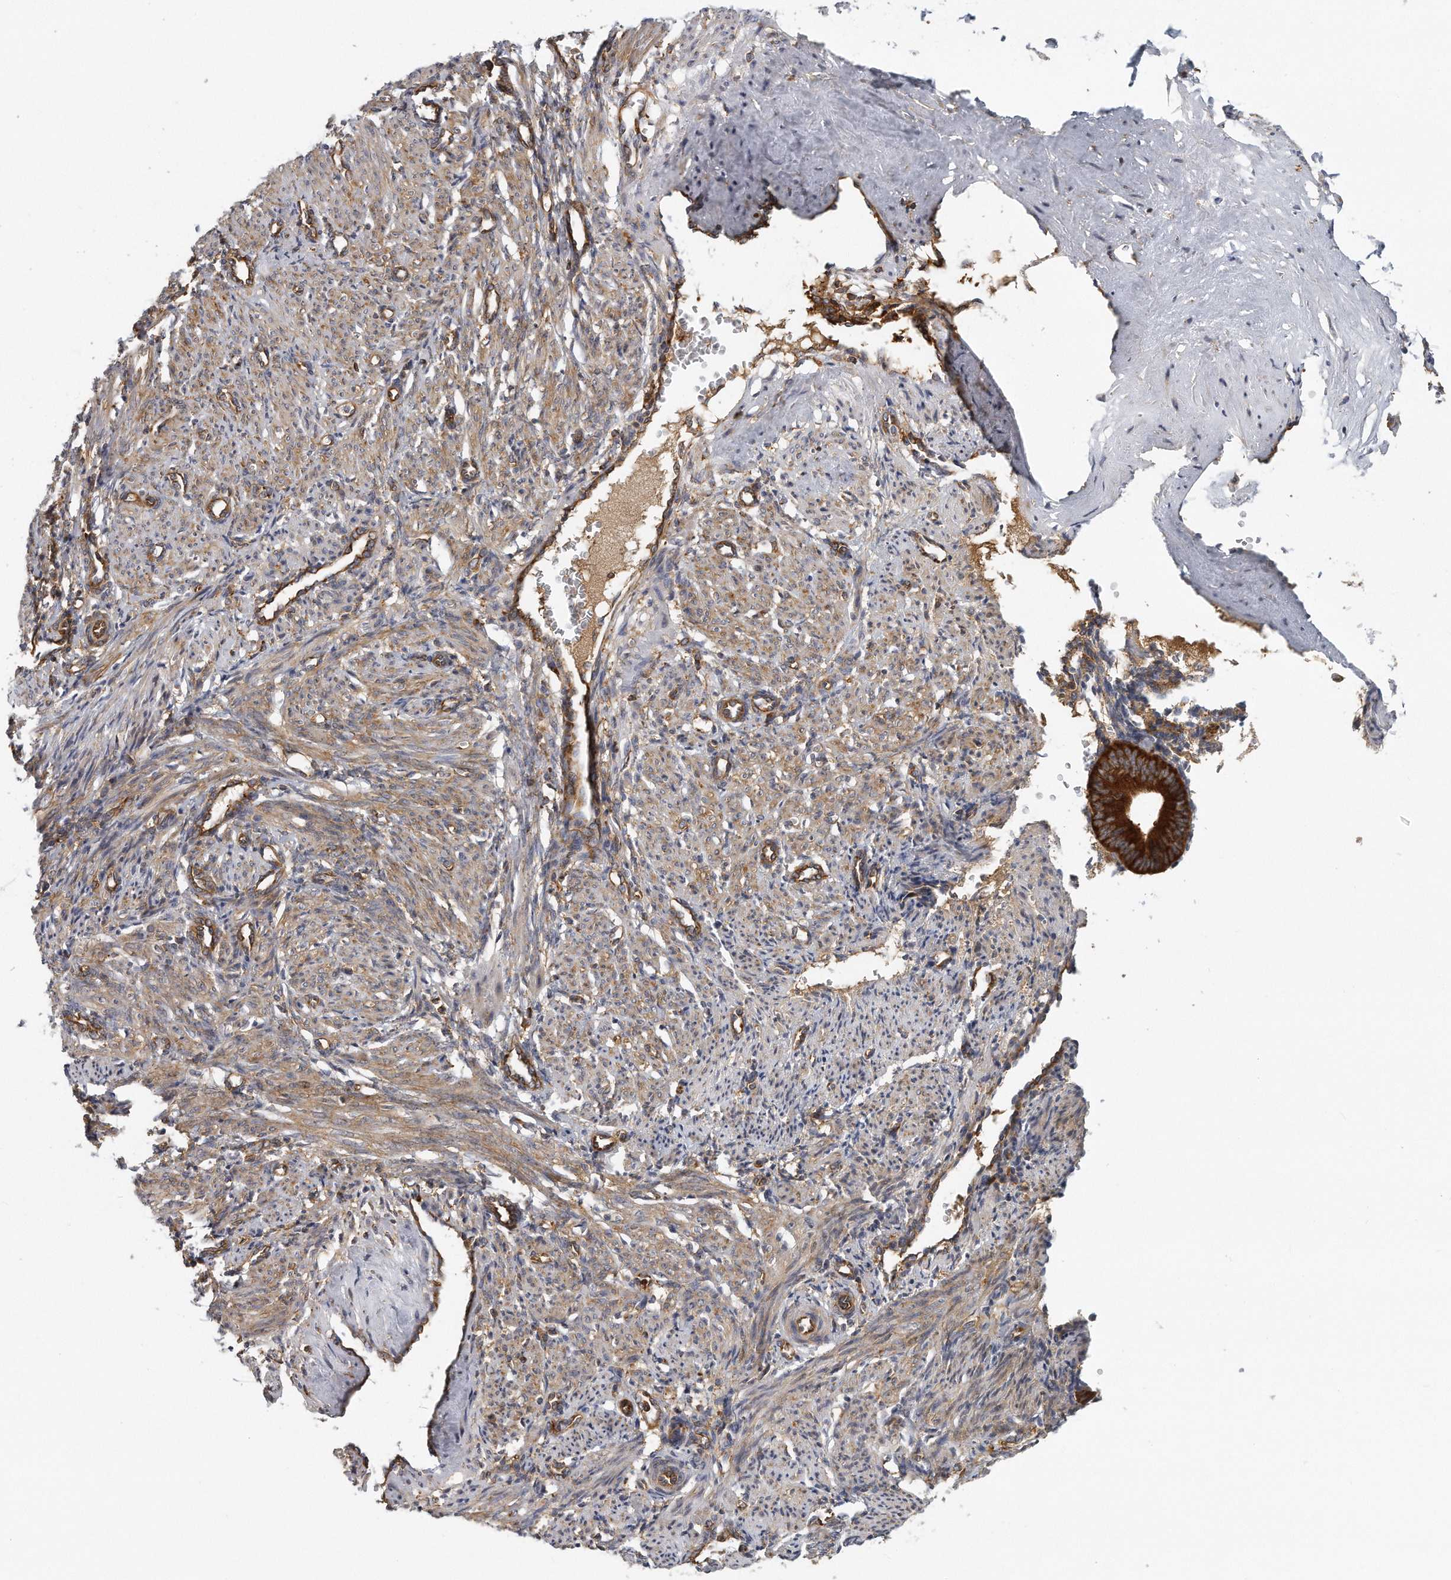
{"staining": {"intensity": "weak", "quantity": ">75%", "location": "cytoplasmic/membranous"}, "tissue": "smooth muscle", "cell_type": "Smooth muscle cells", "image_type": "normal", "snomed": [{"axis": "morphology", "description": "Normal tissue, NOS"}, {"axis": "topography", "description": "Endometrium"}], "caption": "This photomicrograph shows benign smooth muscle stained with immunohistochemistry to label a protein in brown. The cytoplasmic/membranous of smooth muscle cells show weak positivity for the protein. Nuclei are counter-stained blue.", "gene": "EIF3I", "patient": {"sex": "female", "age": 33}}